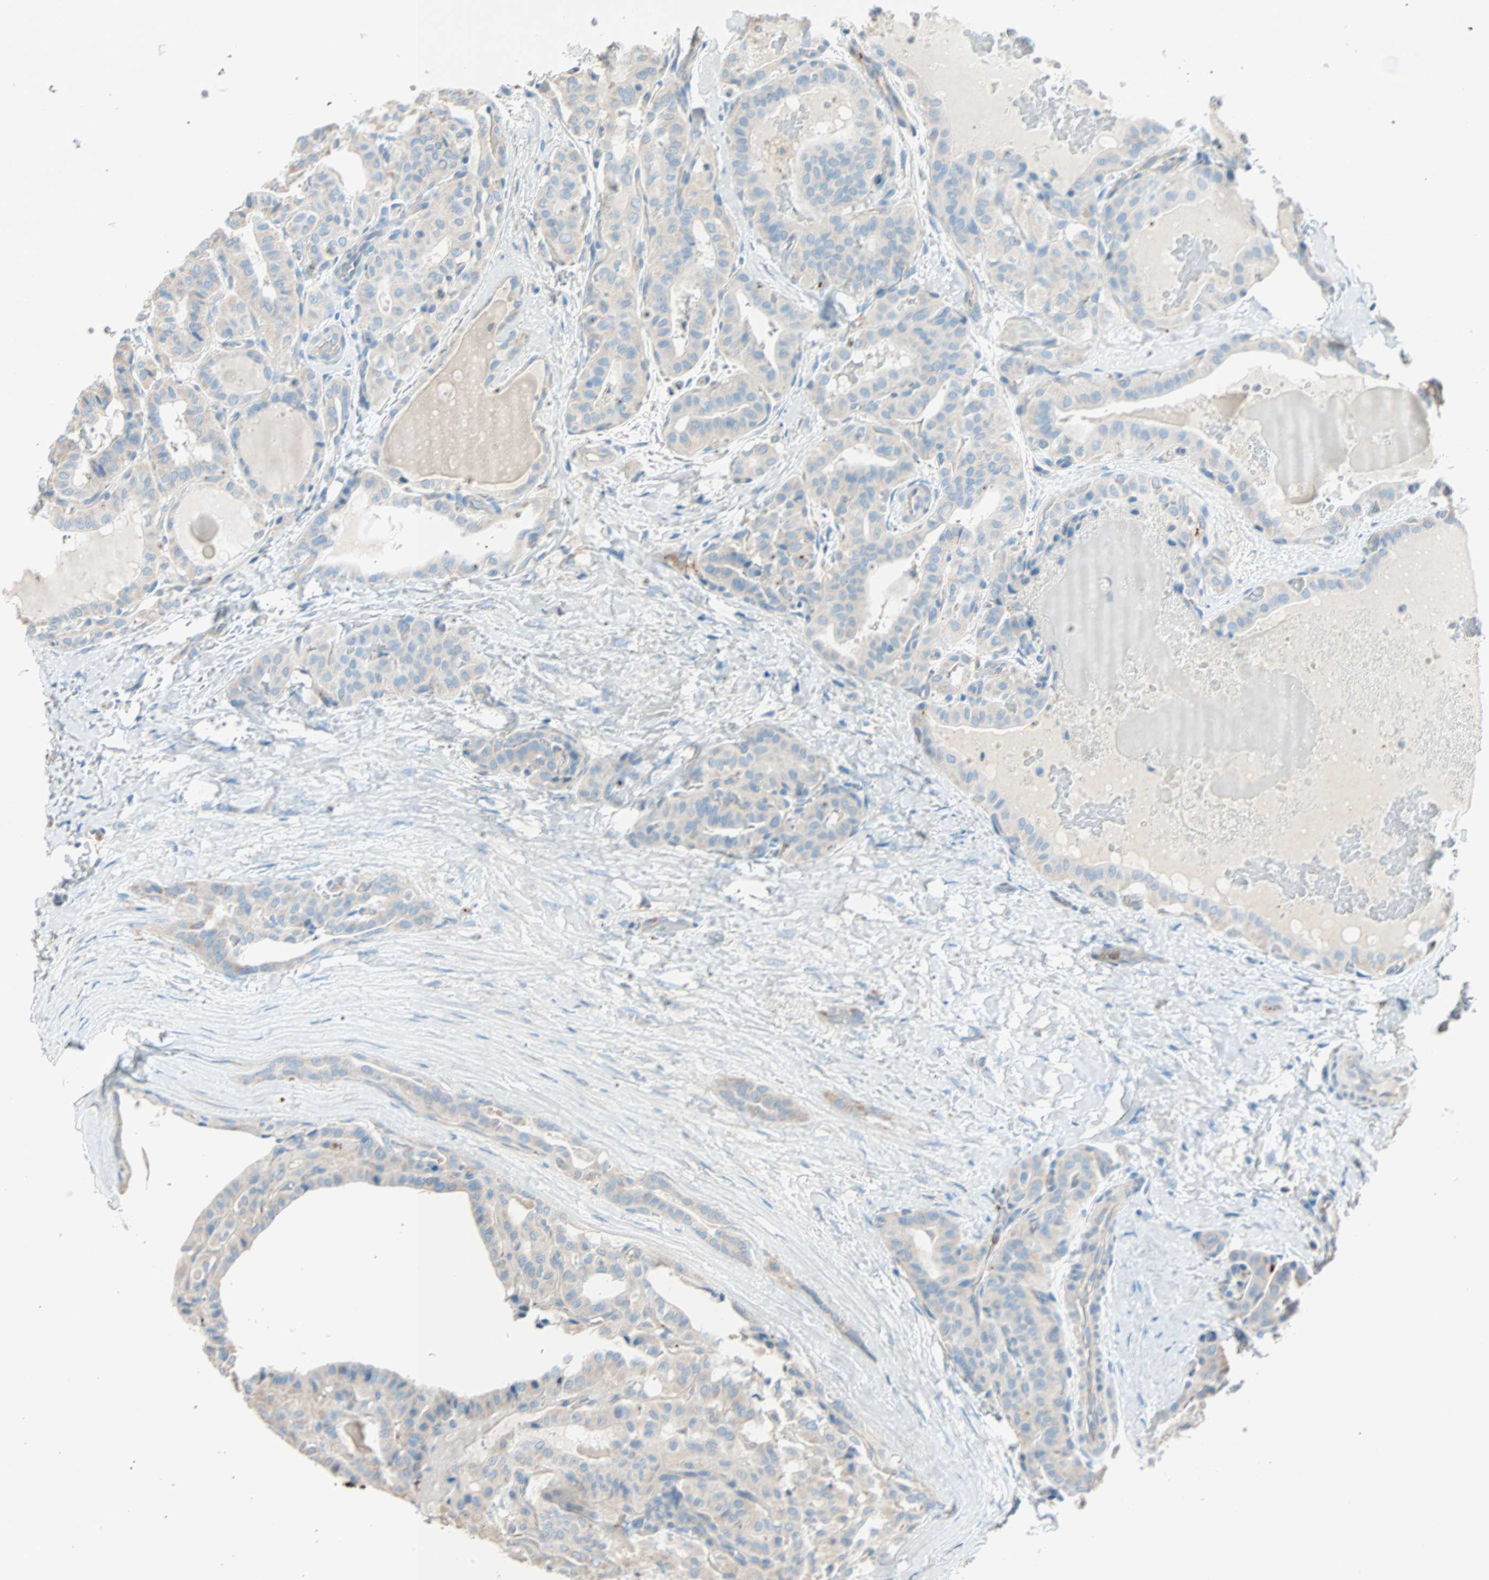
{"staining": {"intensity": "moderate", "quantity": ">75%", "location": "cytoplasmic/membranous"}, "tissue": "thyroid cancer", "cell_type": "Tumor cells", "image_type": "cancer", "snomed": [{"axis": "morphology", "description": "Papillary adenocarcinoma, NOS"}, {"axis": "topography", "description": "Thyroid gland"}], "caption": "IHC photomicrograph of human papillary adenocarcinoma (thyroid) stained for a protein (brown), which reveals medium levels of moderate cytoplasmic/membranous staining in about >75% of tumor cells.", "gene": "LY6G6F", "patient": {"sex": "male", "age": 77}}